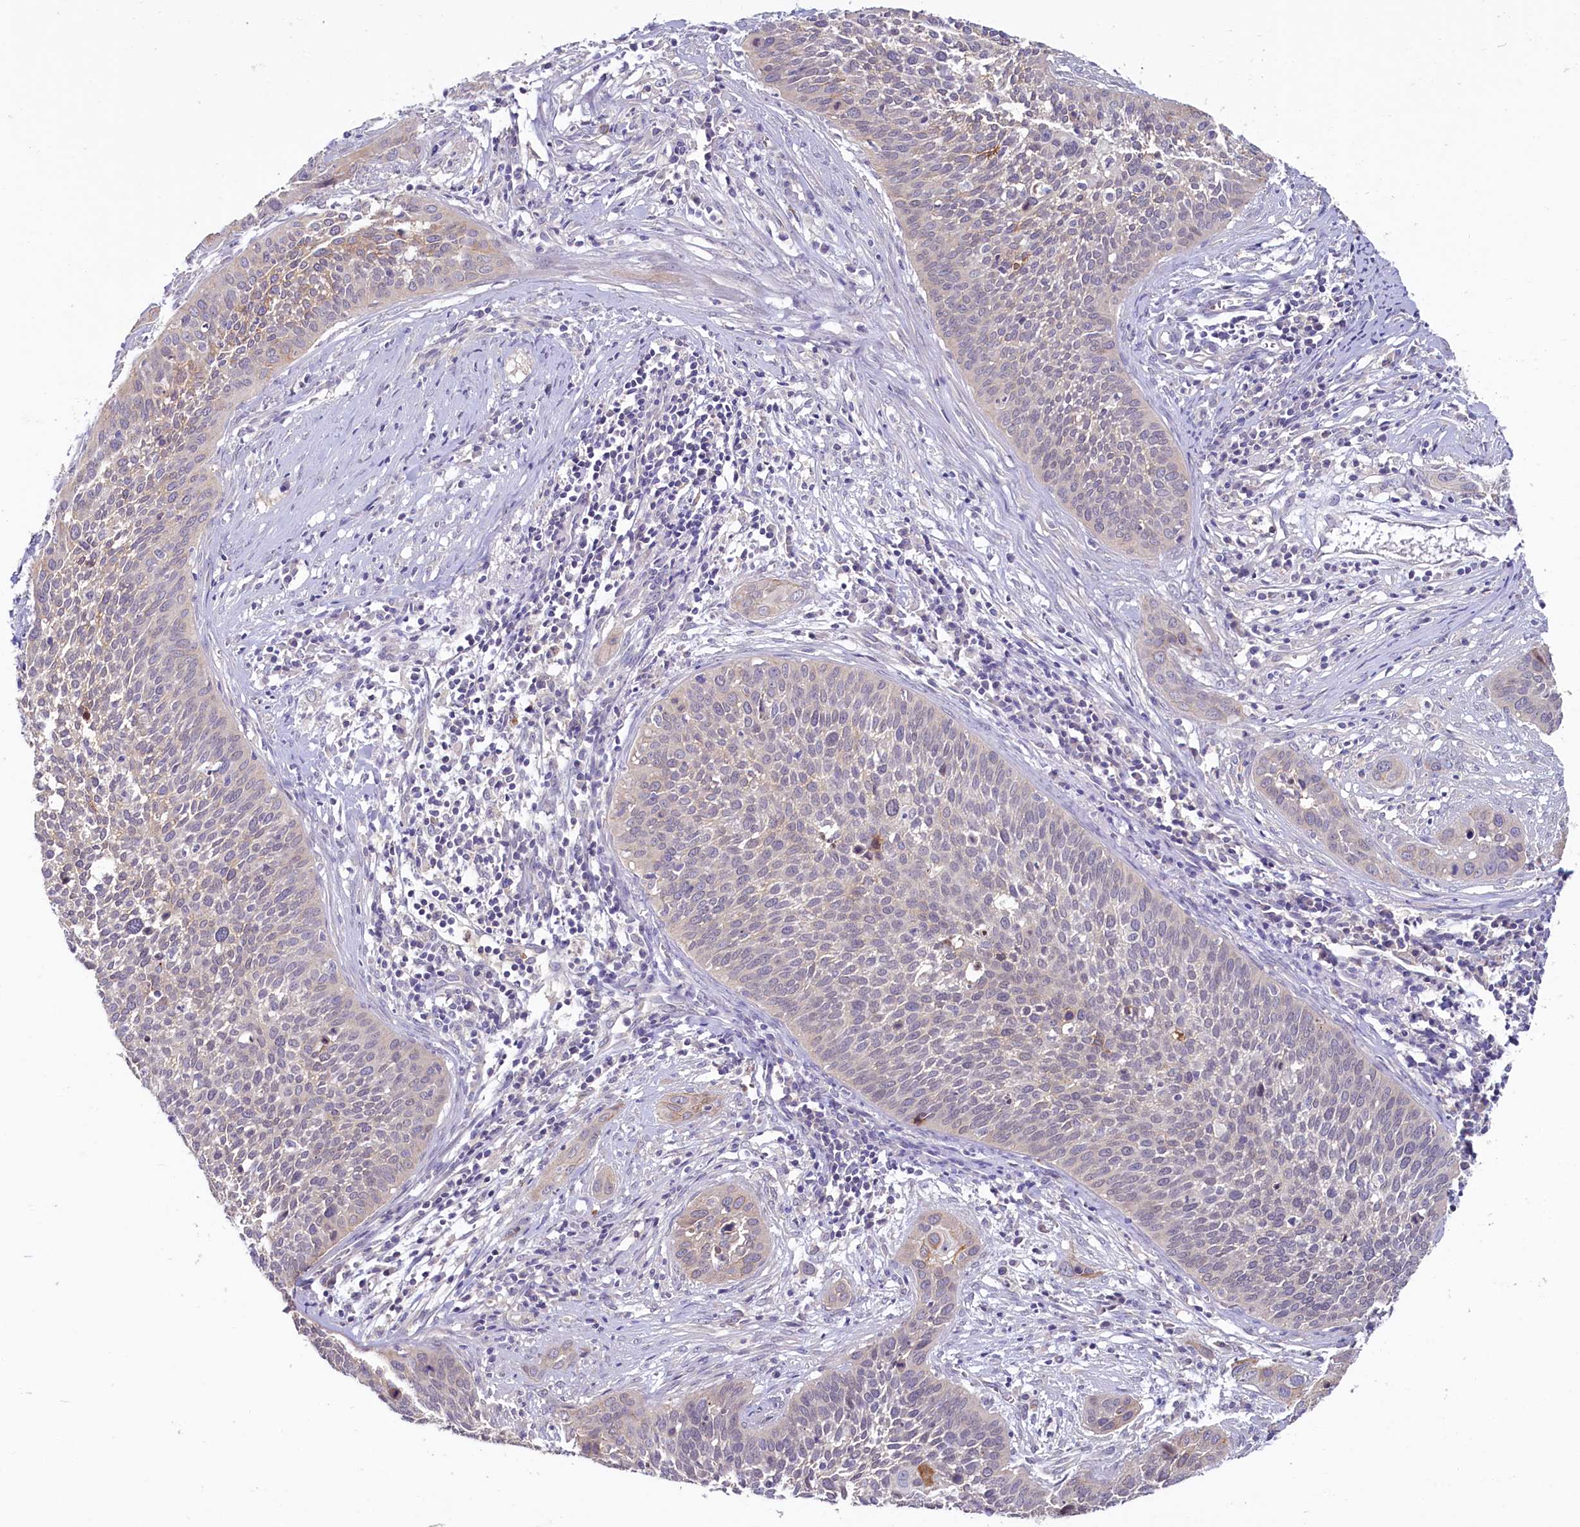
{"staining": {"intensity": "weak", "quantity": "<25%", "location": "cytoplasmic/membranous"}, "tissue": "cervical cancer", "cell_type": "Tumor cells", "image_type": "cancer", "snomed": [{"axis": "morphology", "description": "Squamous cell carcinoma, NOS"}, {"axis": "topography", "description": "Cervix"}], "caption": "Cervical squamous cell carcinoma was stained to show a protein in brown. There is no significant staining in tumor cells.", "gene": "PDE6D", "patient": {"sex": "female", "age": 34}}